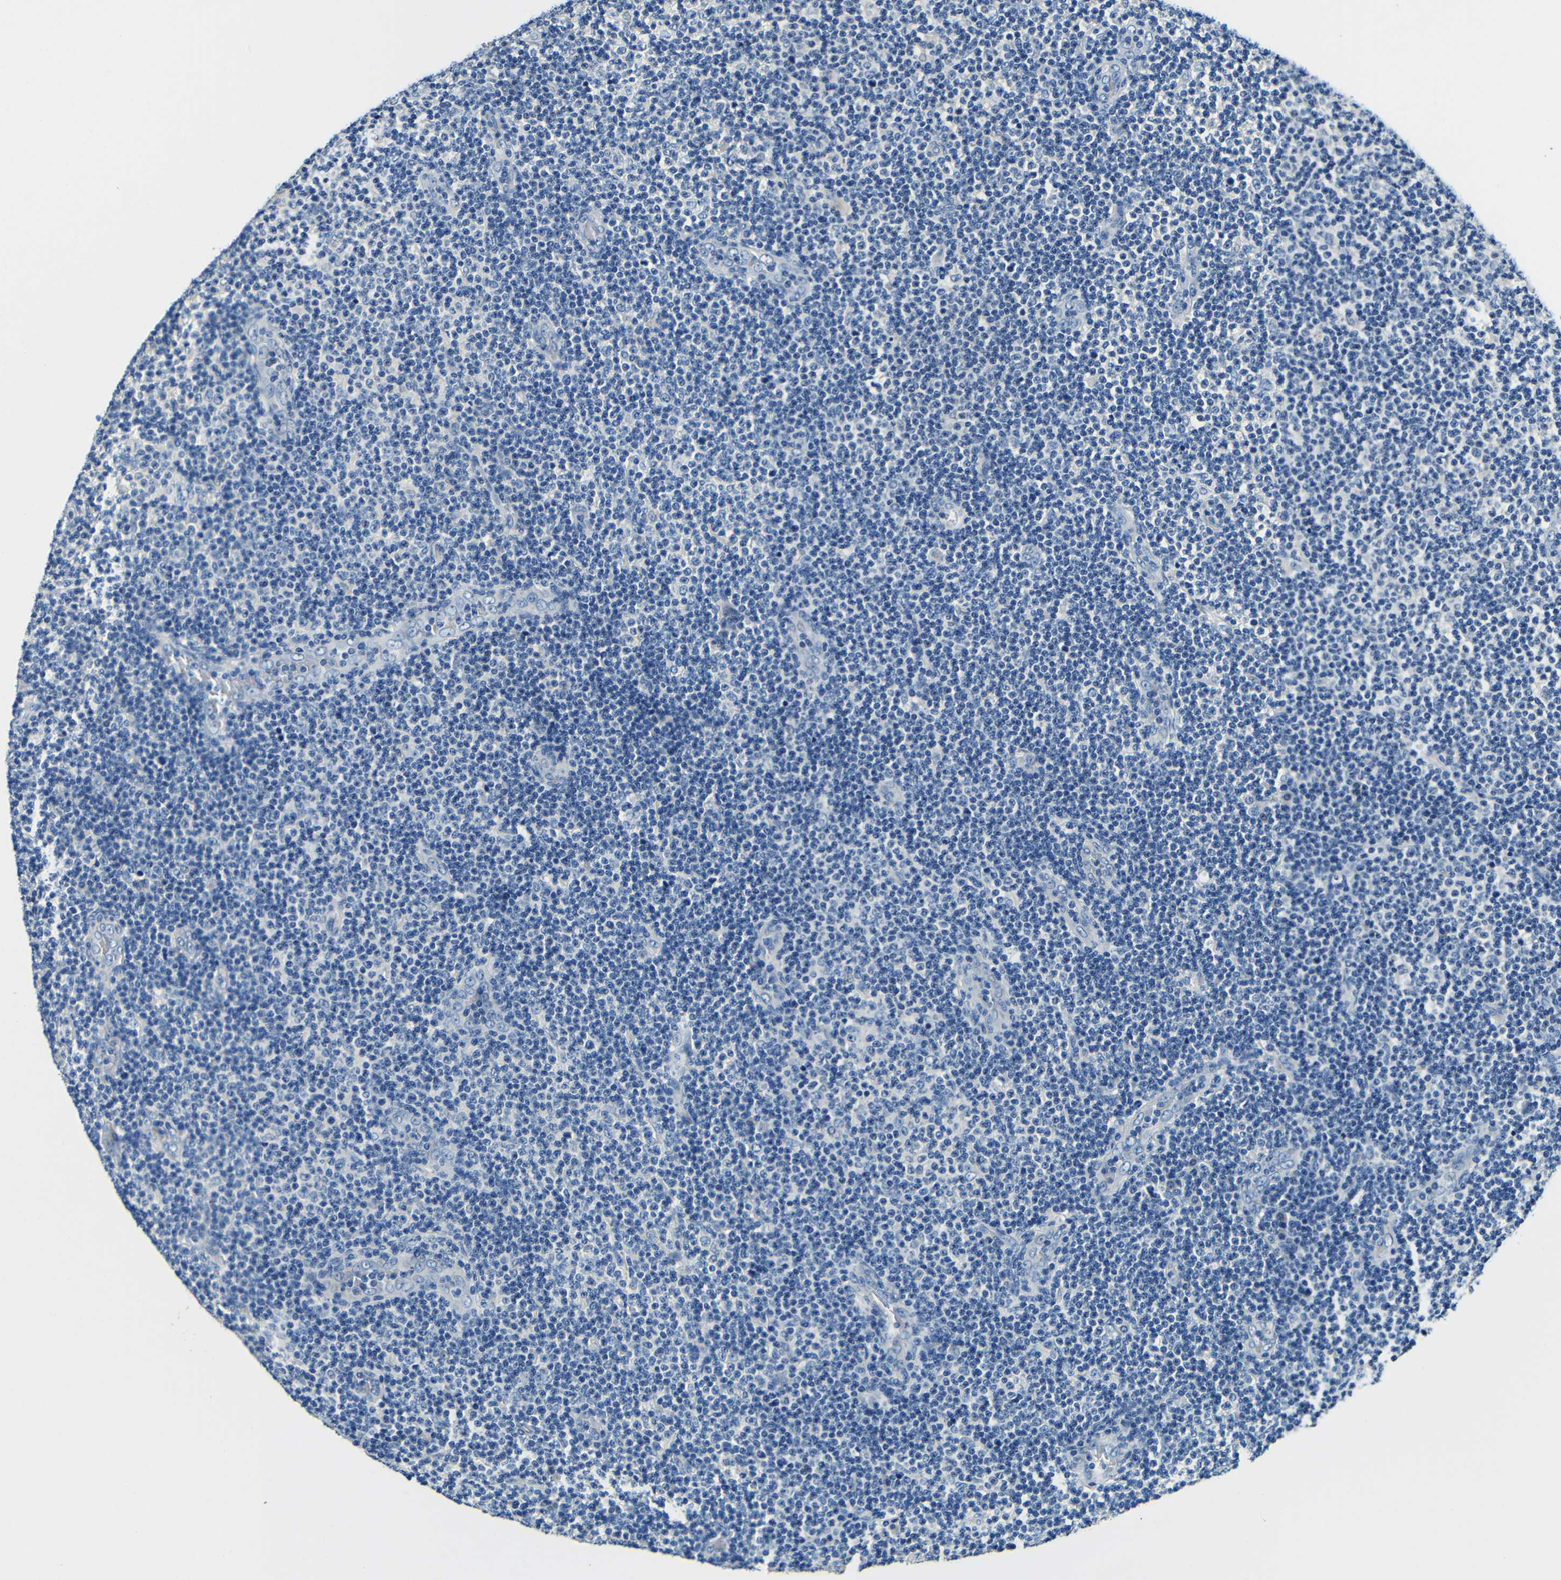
{"staining": {"intensity": "negative", "quantity": "none", "location": "none"}, "tissue": "lymphoma", "cell_type": "Tumor cells", "image_type": "cancer", "snomed": [{"axis": "morphology", "description": "Malignant lymphoma, non-Hodgkin's type, Low grade"}, {"axis": "topography", "description": "Lymph node"}], "caption": "Immunohistochemistry (IHC) histopathology image of neoplastic tissue: lymphoma stained with DAB reveals no significant protein staining in tumor cells.", "gene": "FMO5", "patient": {"sex": "male", "age": 83}}